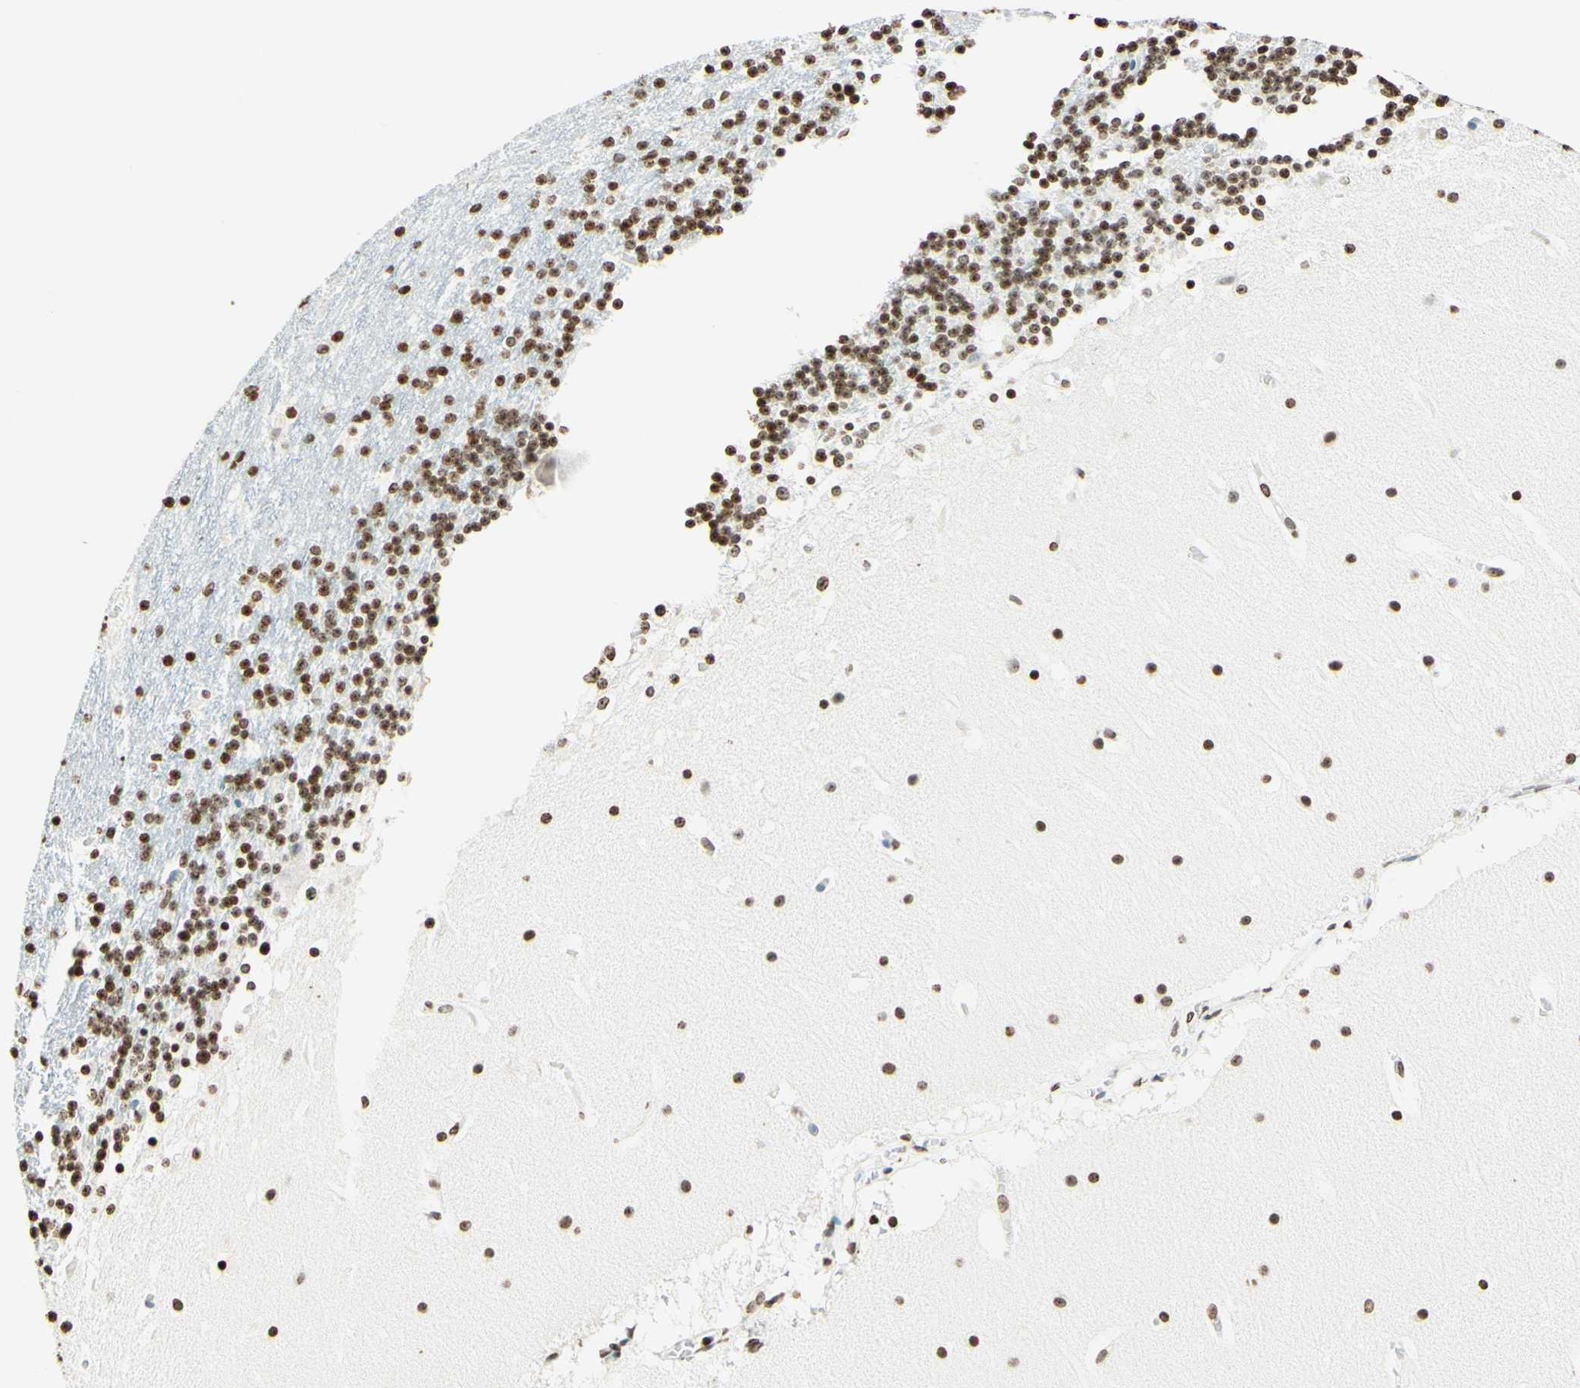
{"staining": {"intensity": "moderate", "quantity": ">75%", "location": "nuclear"}, "tissue": "cerebellum", "cell_type": "Cells in granular layer", "image_type": "normal", "snomed": [{"axis": "morphology", "description": "Normal tissue, NOS"}, {"axis": "topography", "description": "Cerebellum"}], "caption": "Immunohistochemical staining of normal human cerebellum reveals >75% levels of moderate nuclear protein staining in about >75% of cells in granular layer. (brown staining indicates protein expression, while blue staining denotes nuclei).", "gene": "MSH2", "patient": {"sex": "male", "age": 45}}